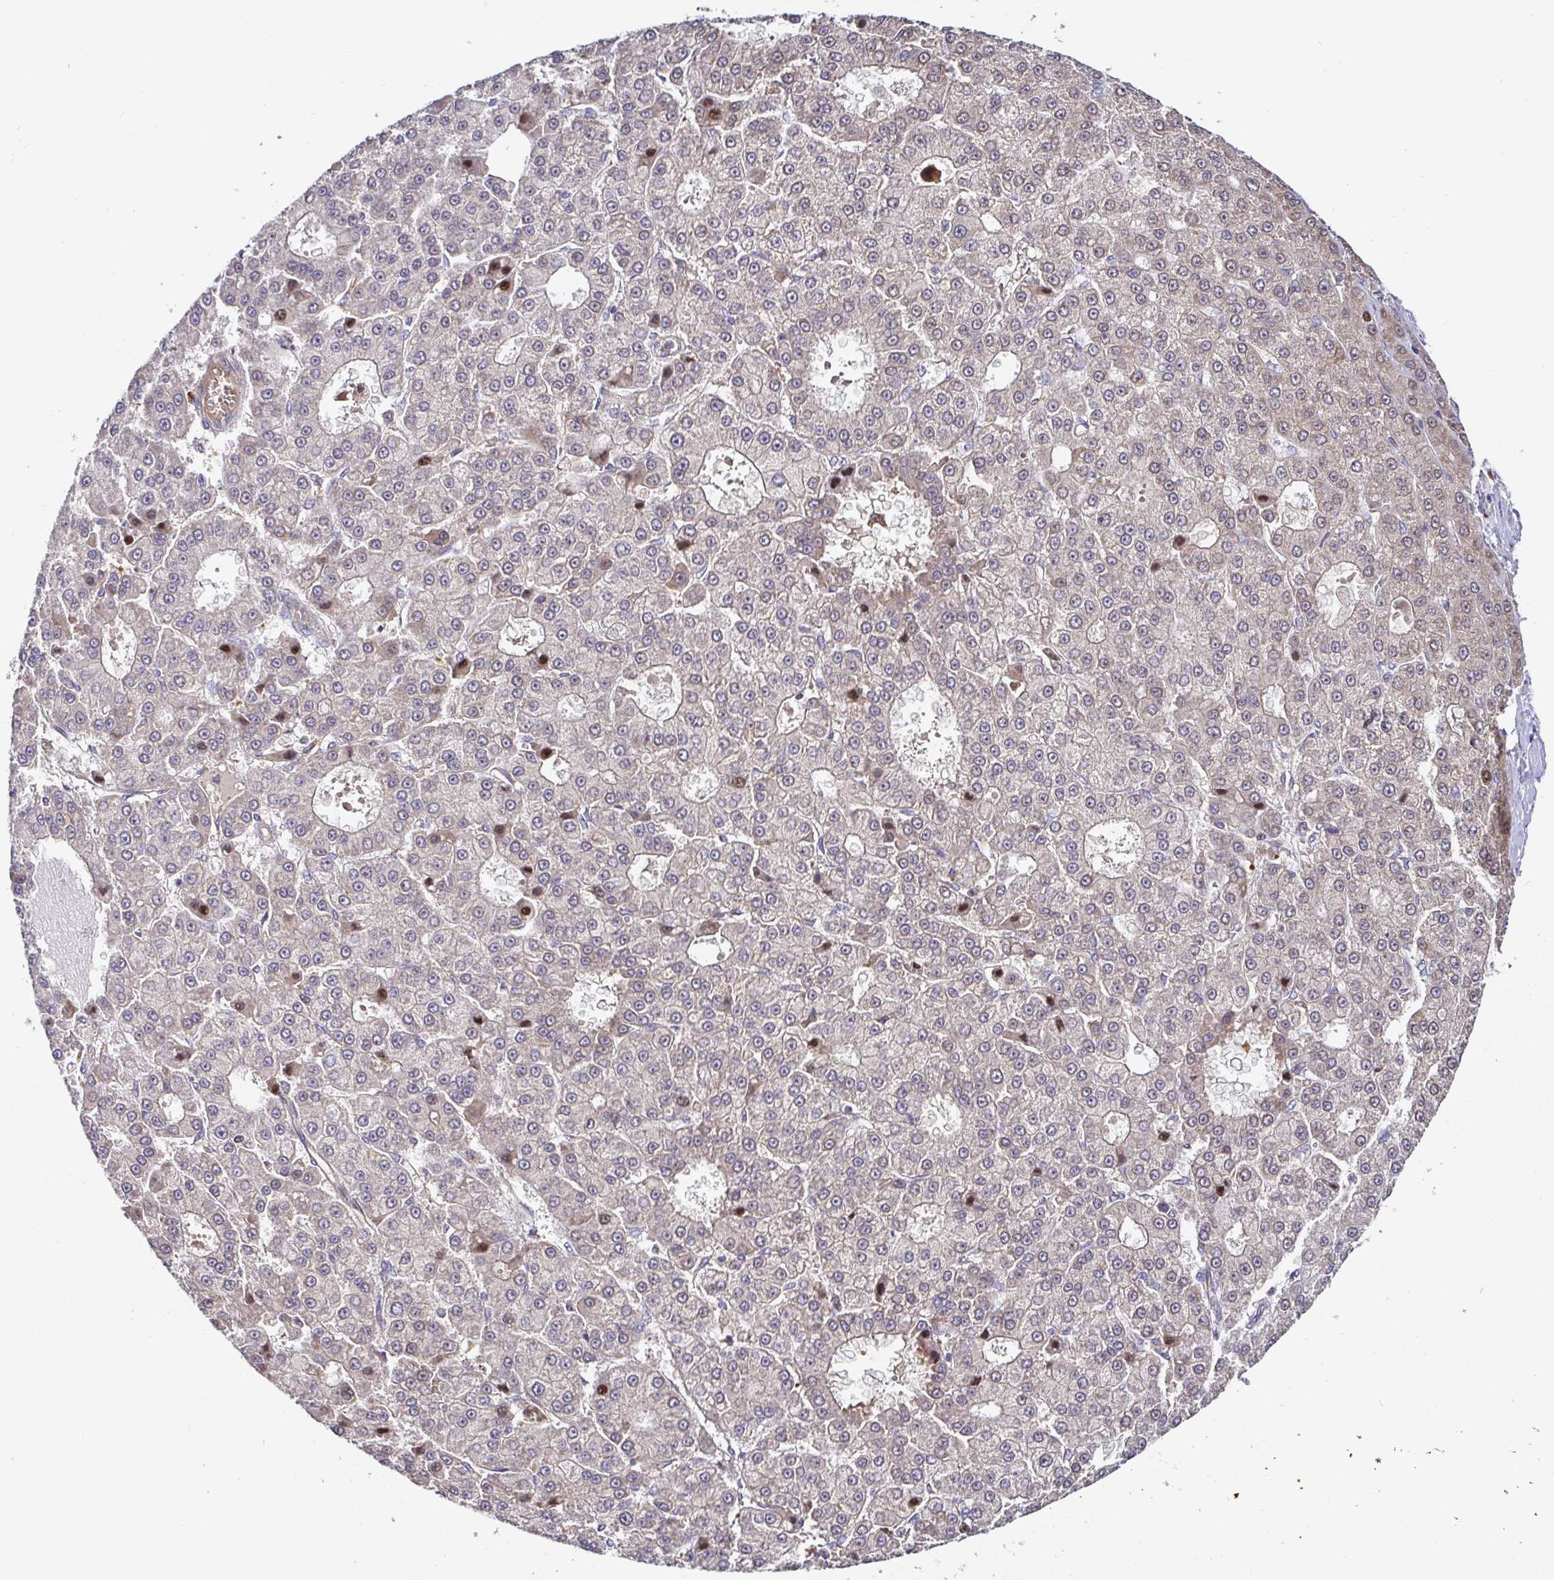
{"staining": {"intensity": "negative", "quantity": "none", "location": "none"}, "tissue": "liver cancer", "cell_type": "Tumor cells", "image_type": "cancer", "snomed": [{"axis": "morphology", "description": "Carcinoma, Hepatocellular, NOS"}, {"axis": "topography", "description": "Liver"}], "caption": "Histopathology image shows no protein expression in tumor cells of liver hepatocellular carcinoma tissue.", "gene": "ELP1", "patient": {"sex": "male", "age": 70}}